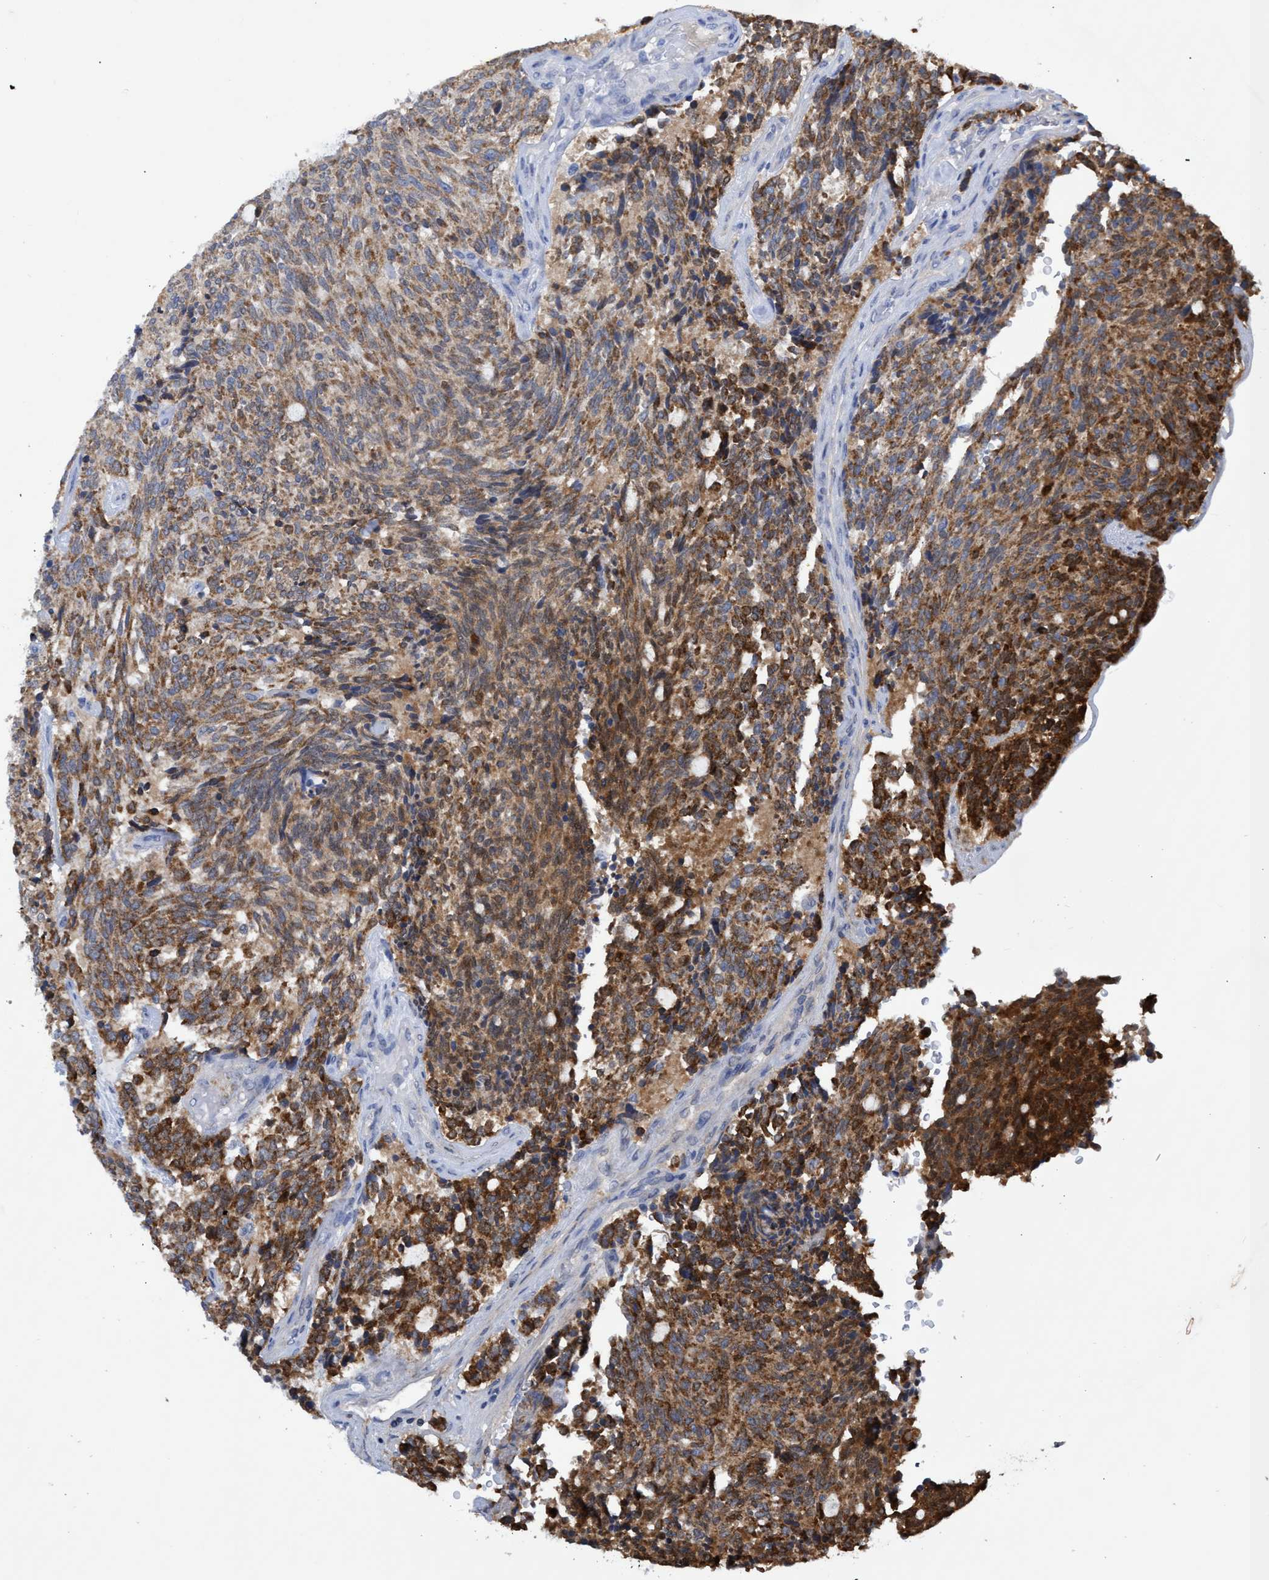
{"staining": {"intensity": "moderate", "quantity": ">75%", "location": "cytoplasmic/membranous"}, "tissue": "carcinoid", "cell_type": "Tumor cells", "image_type": "cancer", "snomed": [{"axis": "morphology", "description": "Carcinoid, malignant, NOS"}, {"axis": "topography", "description": "Pancreas"}], "caption": "Protein analysis of malignant carcinoid tissue reveals moderate cytoplasmic/membranous positivity in approximately >75% of tumor cells.", "gene": "CRYZ", "patient": {"sex": "female", "age": 54}}